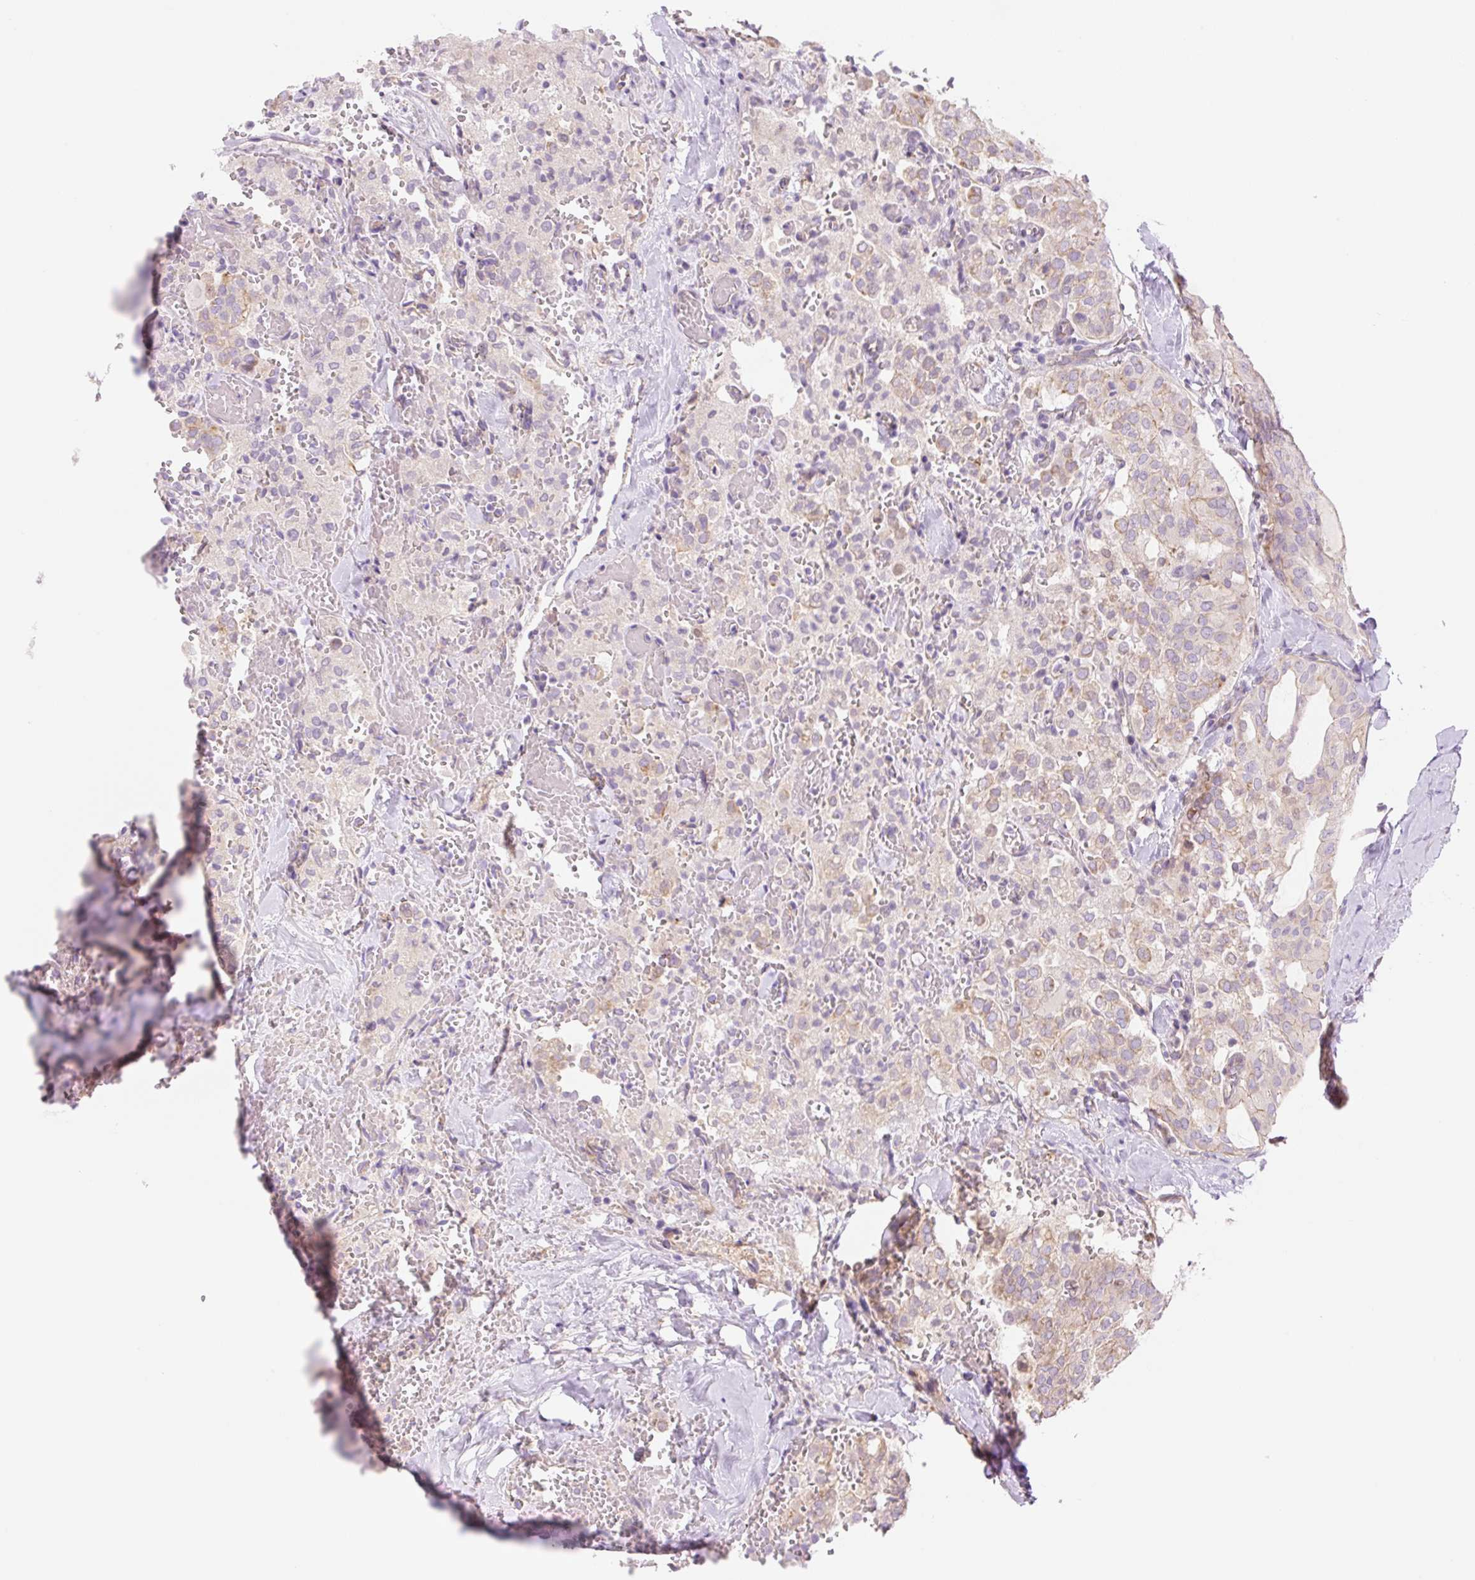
{"staining": {"intensity": "weak", "quantity": "<25%", "location": "cytoplasmic/membranous"}, "tissue": "thyroid cancer", "cell_type": "Tumor cells", "image_type": "cancer", "snomed": [{"axis": "morphology", "description": "Follicular adenoma carcinoma, NOS"}, {"axis": "topography", "description": "Thyroid gland"}], "caption": "IHC image of follicular adenoma carcinoma (thyroid) stained for a protein (brown), which displays no positivity in tumor cells. The staining is performed using DAB brown chromogen with nuclei counter-stained in using hematoxylin.", "gene": "NLRP5", "patient": {"sex": "male", "age": 75}}